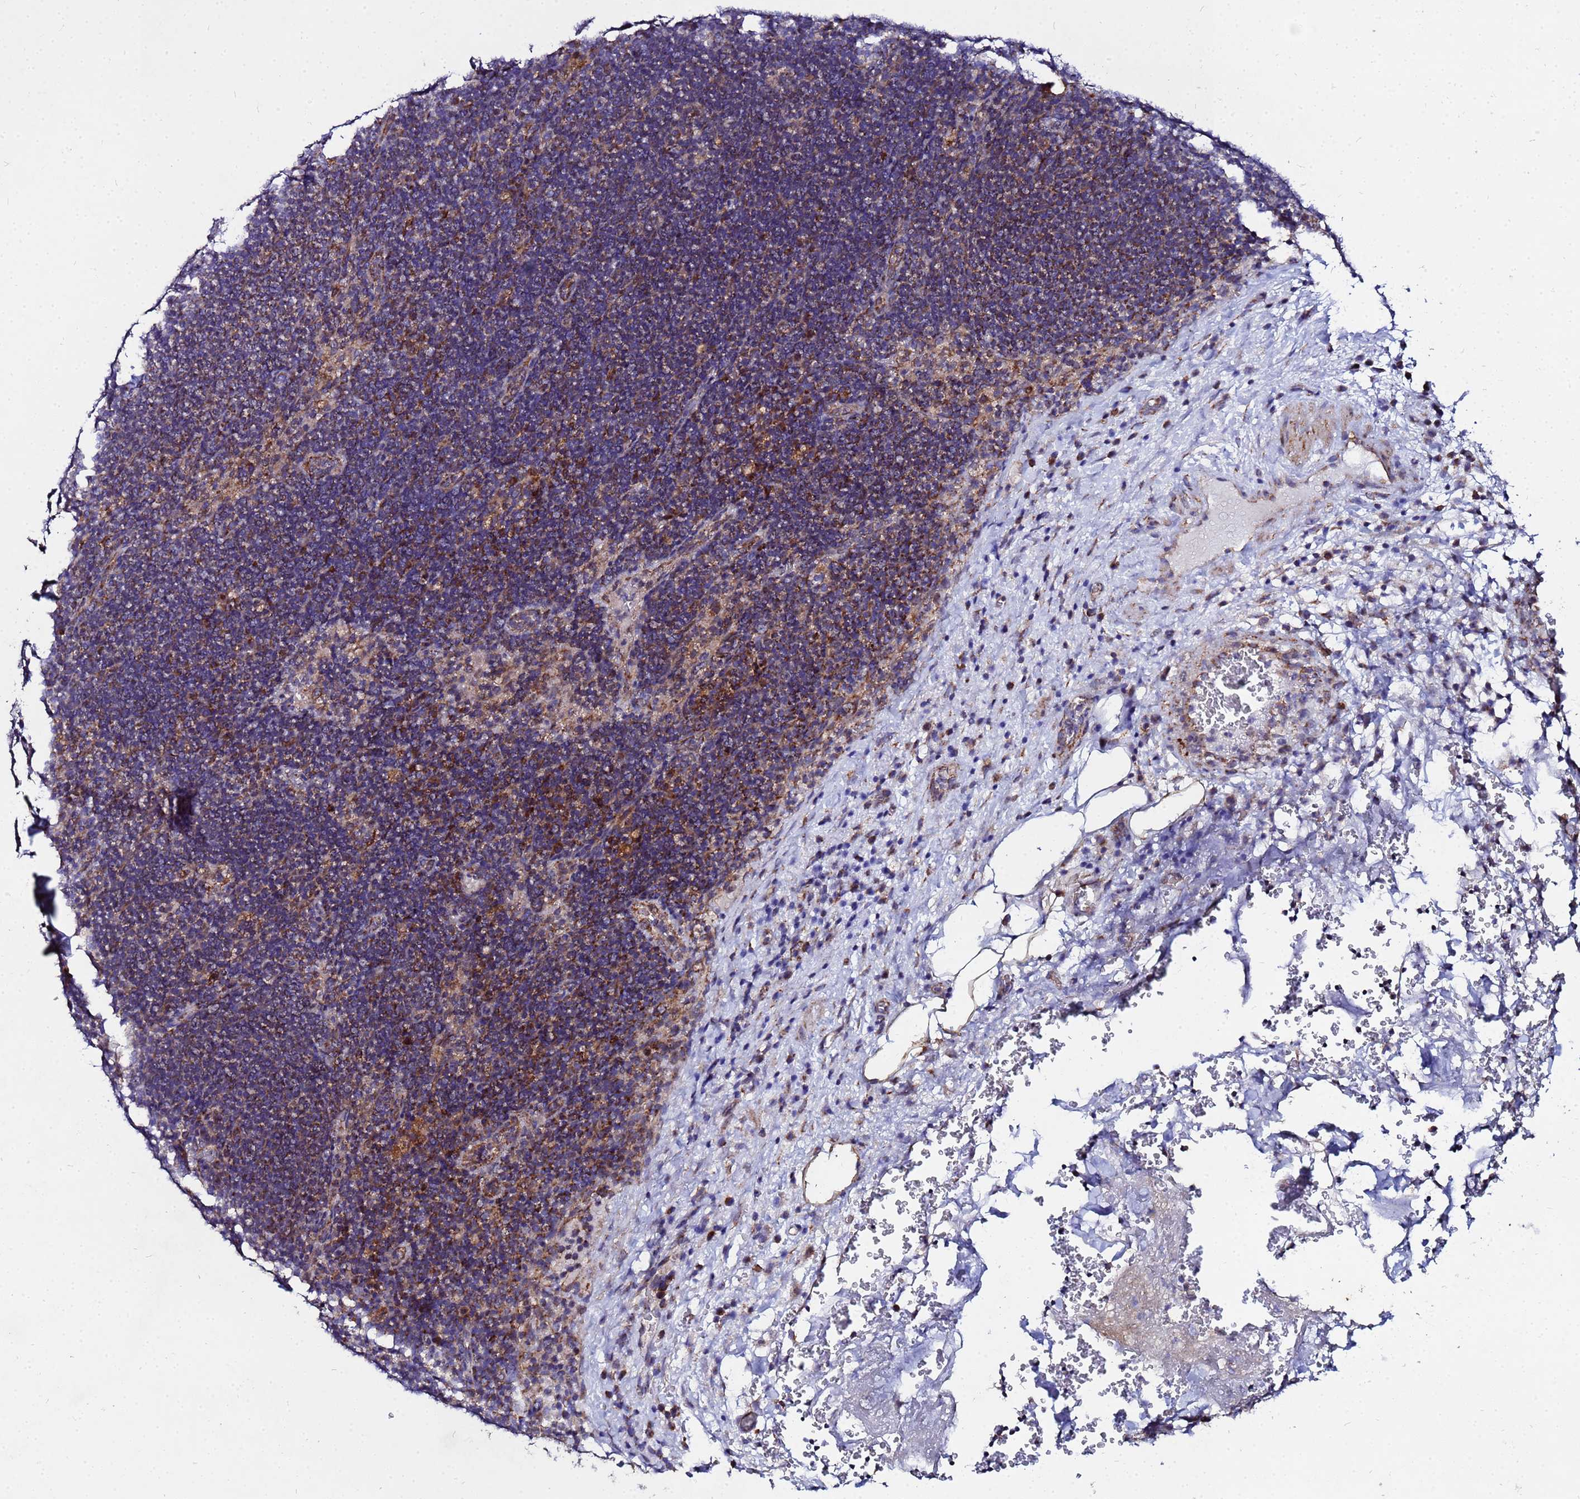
{"staining": {"intensity": "negative", "quantity": "none", "location": "none"}, "tissue": "lymph node", "cell_type": "Germinal center cells", "image_type": "normal", "snomed": [{"axis": "morphology", "description": "Normal tissue, NOS"}, {"axis": "topography", "description": "Lymph node"}], "caption": "Lymph node stained for a protein using immunohistochemistry reveals no staining germinal center cells.", "gene": "FAHD2A", "patient": {"sex": "female", "age": 70}}